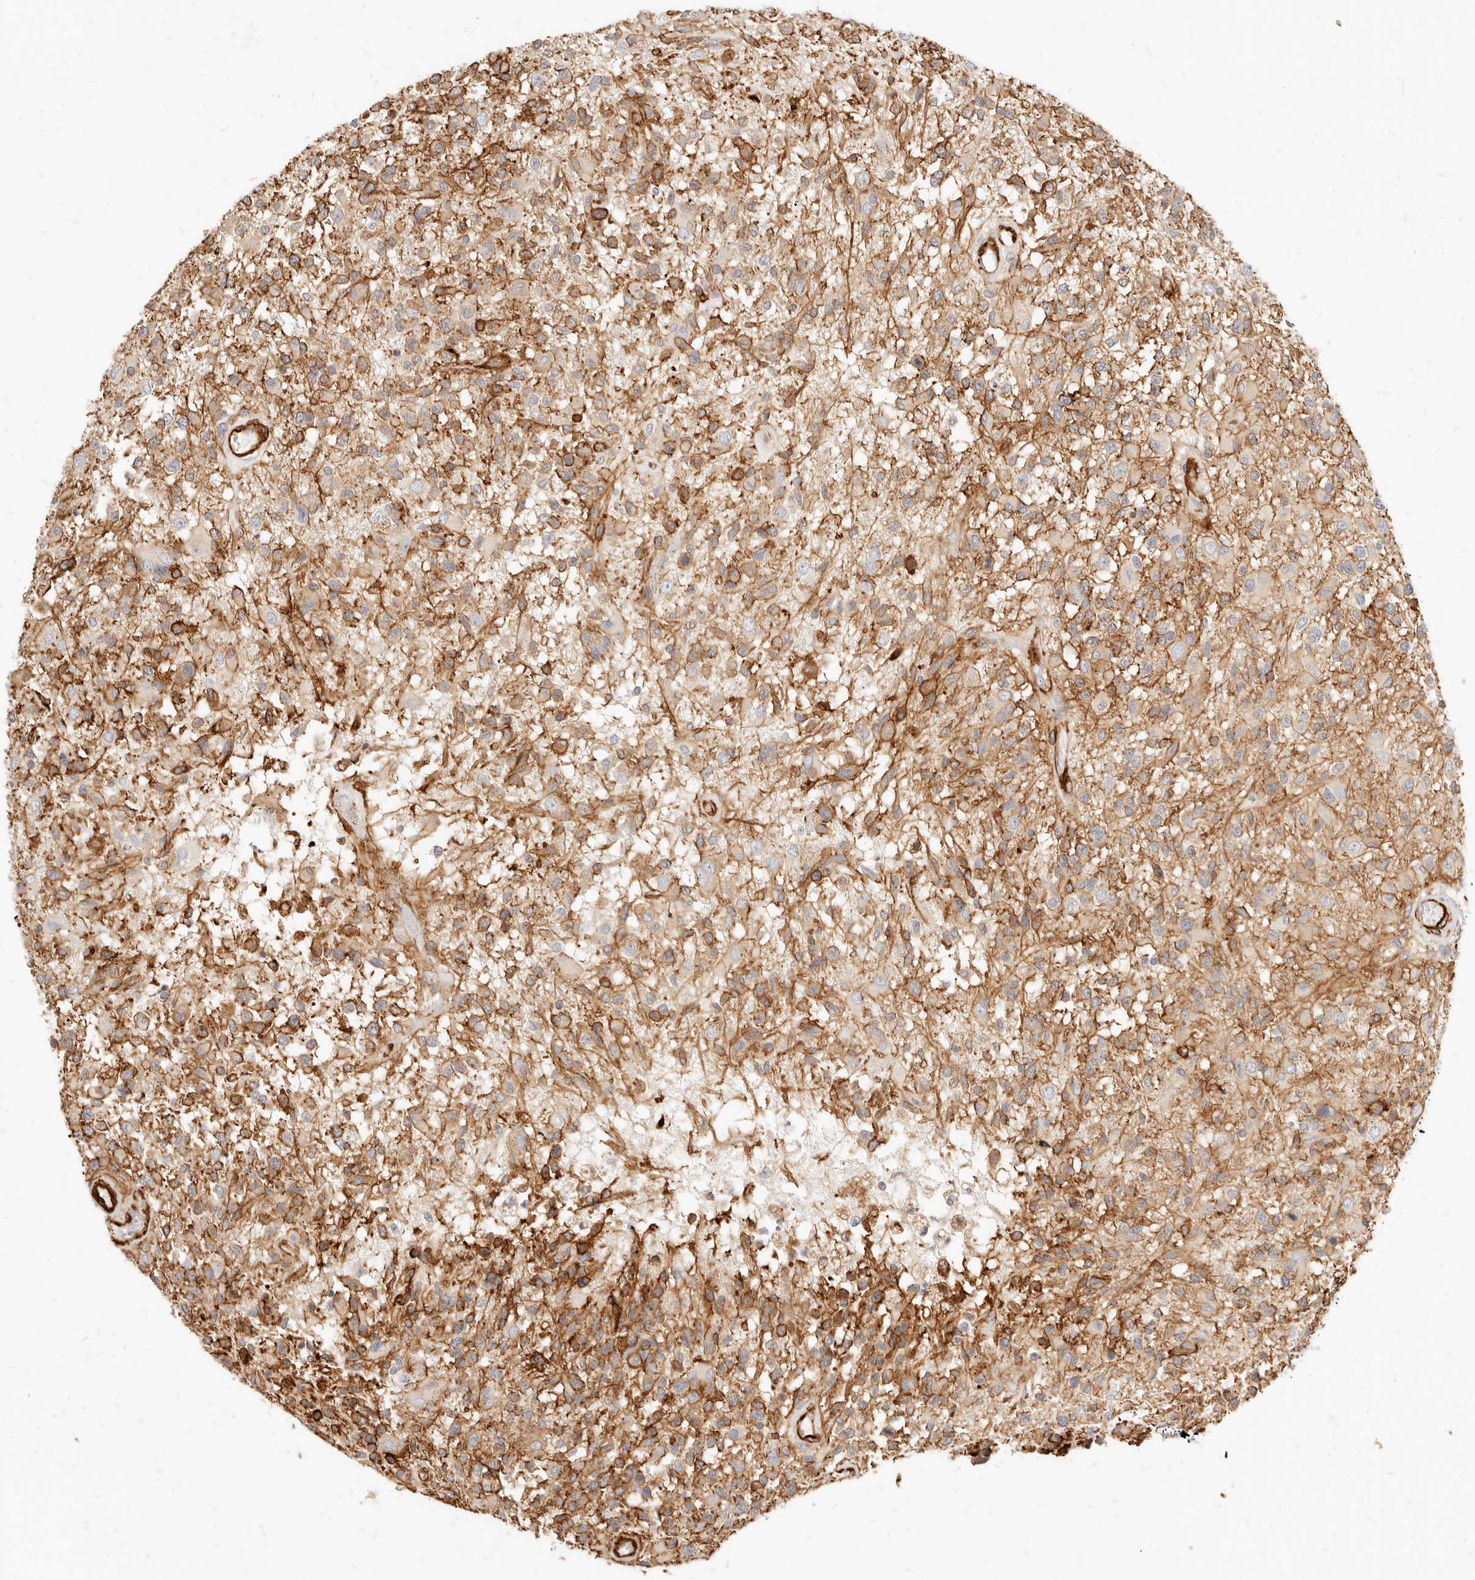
{"staining": {"intensity": "moderate", "quantity": "25%-75%", "location": "cytoplasmic/membranous"}, "tissue": "glioma", "cell_type": "Tumor cells", "image_type": "cancer", "snomed": [{"axis": "morphology", "description": "Glioma, malignant, High grade"}, {"axis": "morphology", "description": "Glioblastoma, NOS"}, {"axis": "topography", "description": "Brain"}], "caption": "Malignant high-grade glioma tissue displays moderate cytoplasmic/membranous staining in approximately 25%-75% of tumor cells The protein is stained brown, and the nuclei are stained in blue (DAB (3,3'-diaminobenzidine) IHC with brightfield microscopy, high magnification).", "gene": "TMTC2", "patient": {"sex": "male", "age": 60}}